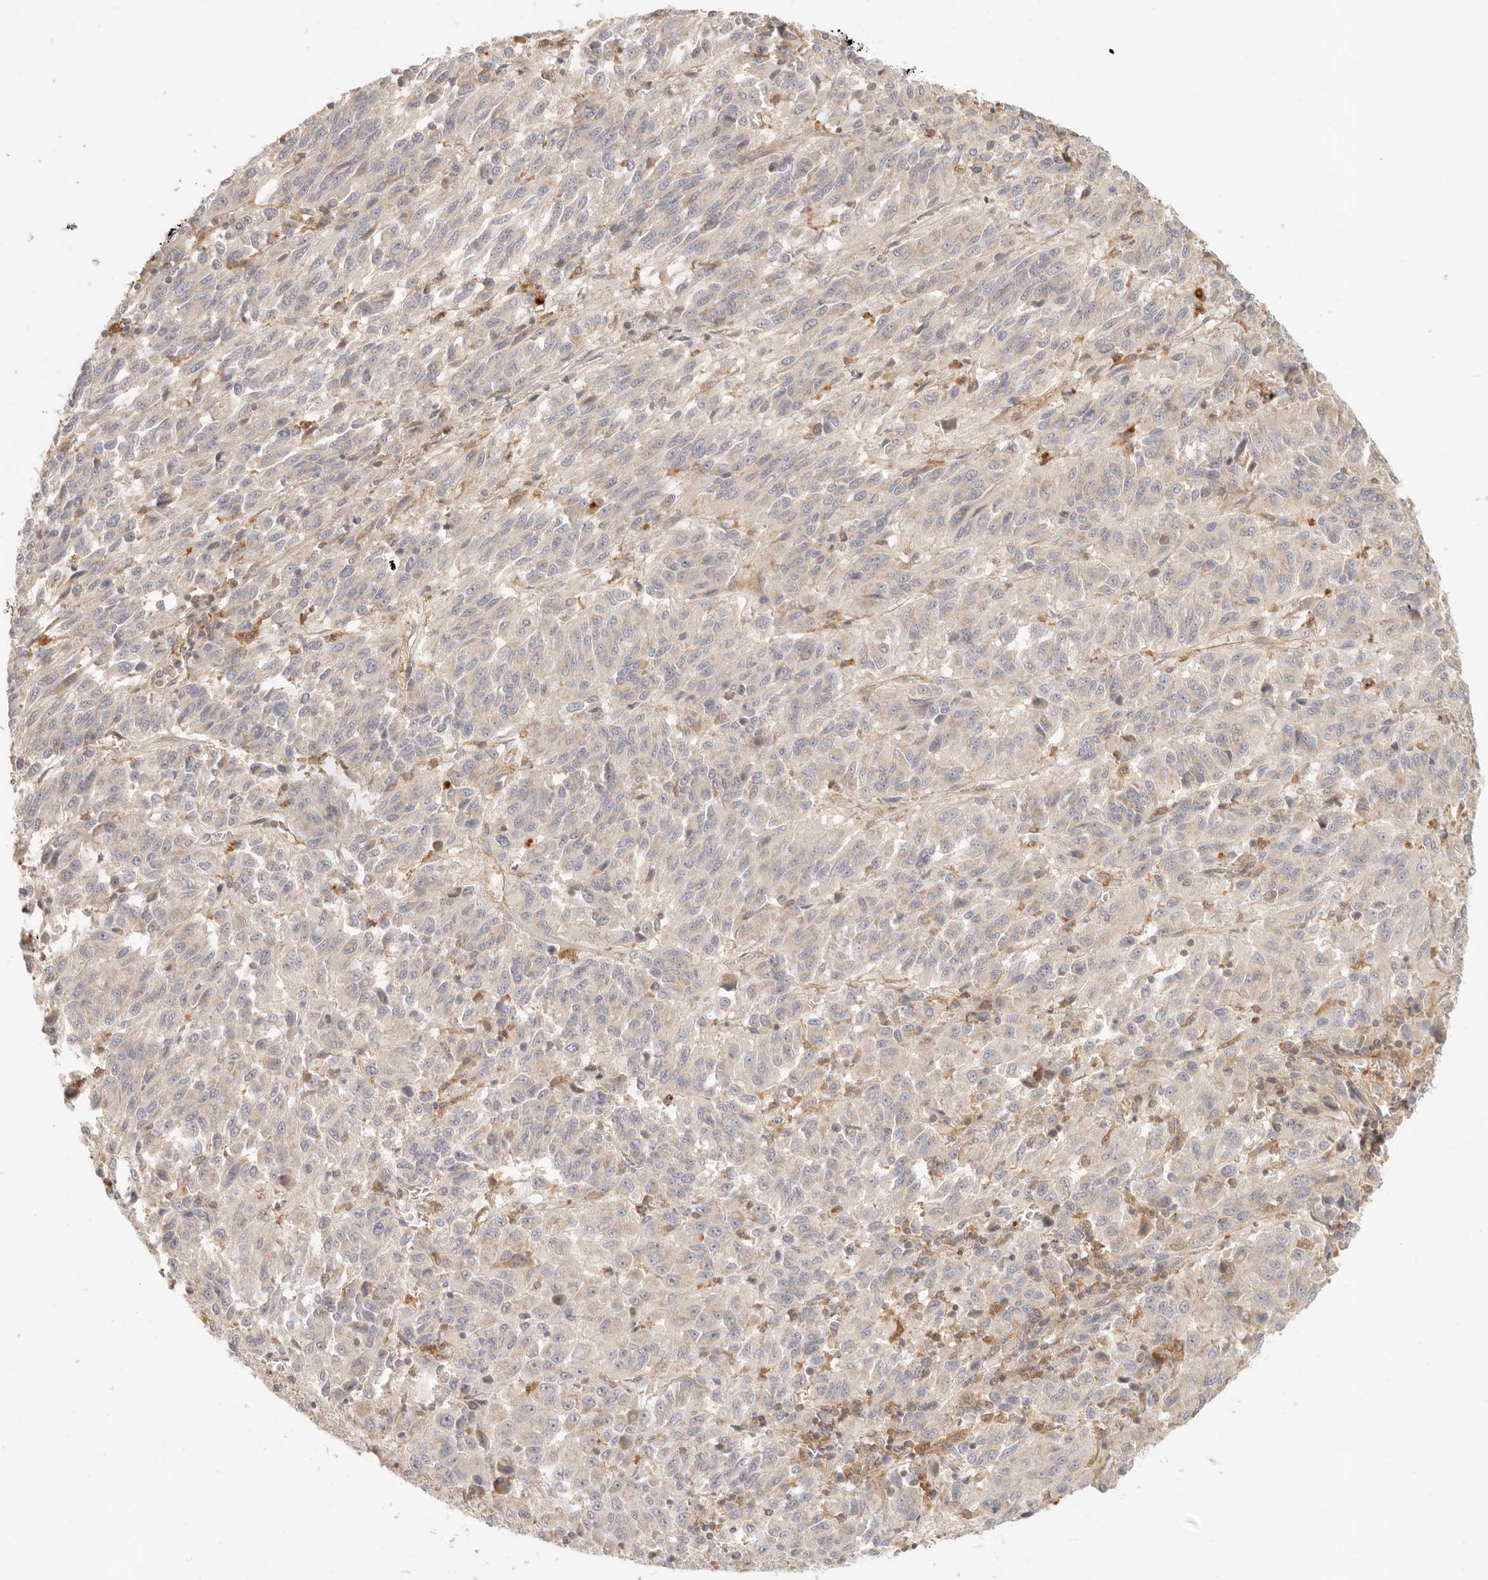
{"staining": {"intensity": "negative", "quantity": "none", "location": "none"}, "tissue": "melanoma", "cell_type": "Tumor cells", "image_type": "cancer", "snomed": [{"axis": "morphology", "description": "Malignant melanoma, Metastatic site"}, {"axis": "topography", "description": "Lung"}], "caption": "DAB immunohistochemical staining of human malignant melanoma (metastatic site) shows no significant staining in tumor cells.", "gene": "NECAP2", "patient": {"sex": "male", "age": 64}}